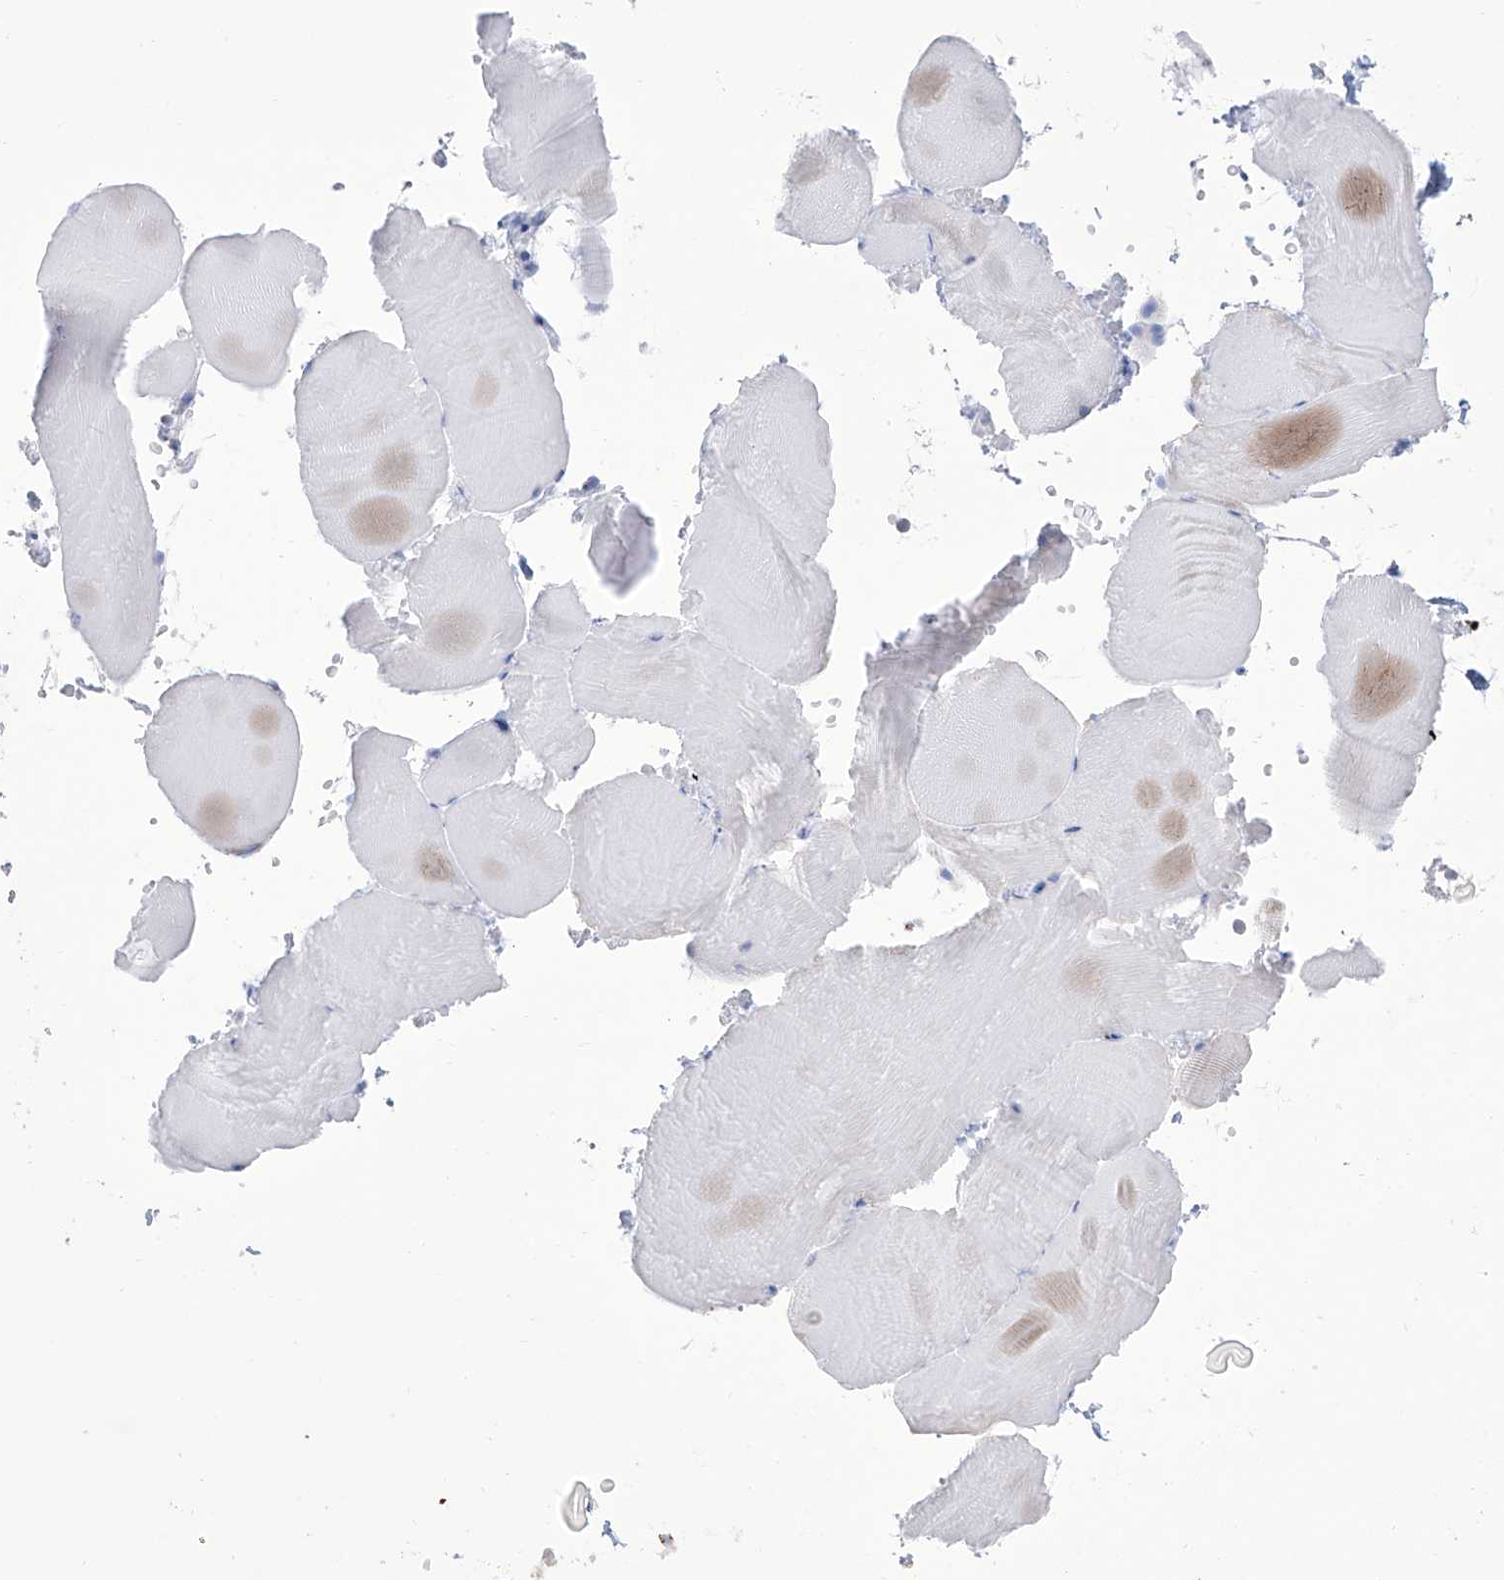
{"staining": {"intensity": "weak", "quantity": "<25%", "location": "cytoplasmic/membranous"}, "tissue": "skeletal muscle", "cell_type": "Myocytes", "image_type": "normal", "snomed": [{"axis": "morphology", "description": "Normal tissue, NOS"}, {"axis": "topography", "description": "Skeletal muscle"}, {"axis": "topography", "description": "Parathyroid gland"}], "caption": "Normal skeletal muscle was stained to show a protein in brown. There is no significant staining in myocytes. (Stains: DAB immunohistochemistry with hematoxylin counter stain, Microscopy: brightfield microscopy at high magnification).", "gene": "ALDH6A1", "patient": {"sex": "female", "age": 37}}